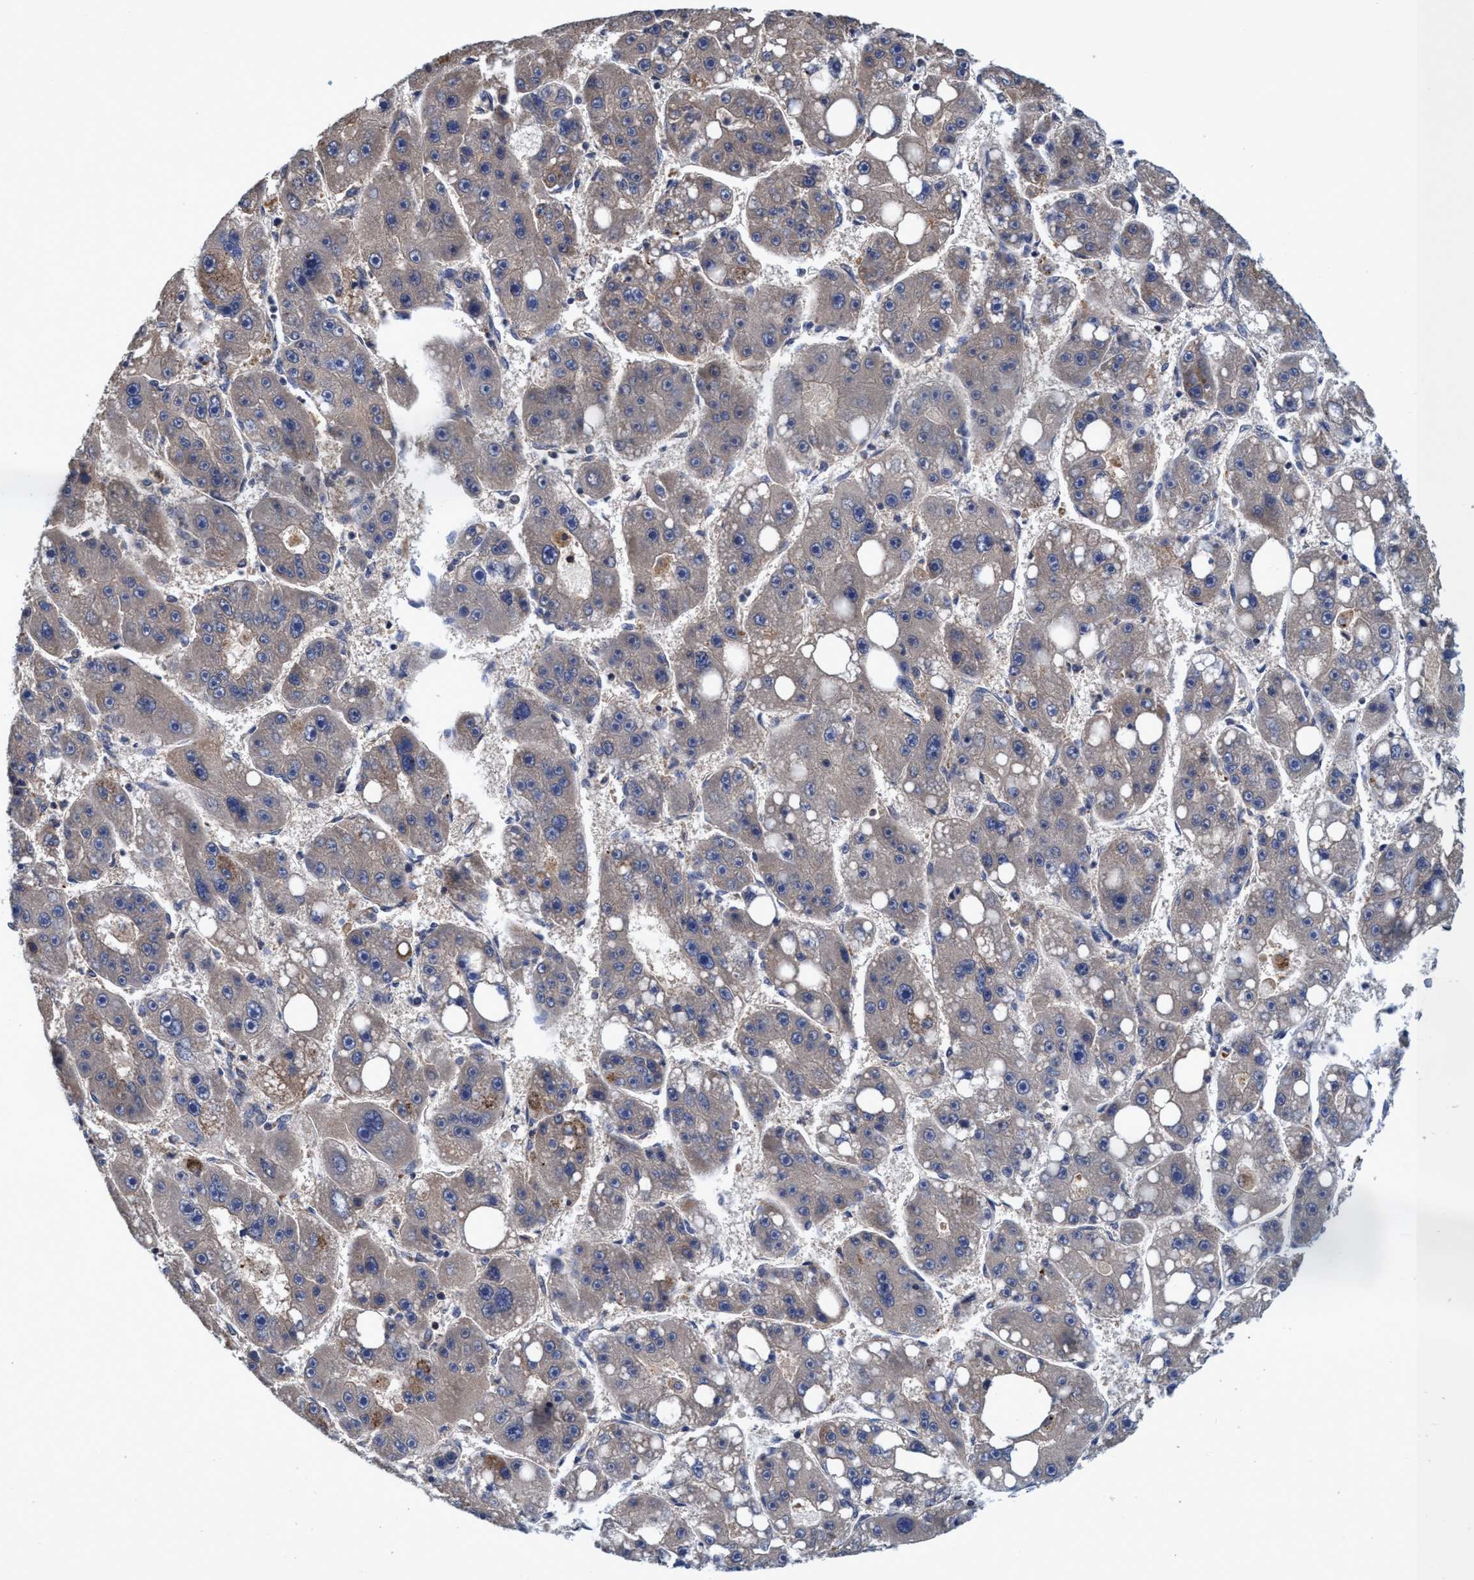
{"staining": {"intensity": "weak", "quantity": "<25%", "location": "cytoplasmic/membranous"}, "tissue": "liver cancer", "cell_type": "Tumor cells", "image_type": "cancer", "snomed": [{"axis": "morphology", "description": "Carcinoma, Hepatocellular, NOS"}, {"axis": "topography", "description": "Liver"}], "caption": "Protein analysis of hepatocellular carcinoma (liver) exhibits no significant positivity in tumor cells. (Brightfield microscopy of DAB immunohistochemistry (IHC) at high magnification).", "gene": "CALCOCO2", "patient": {"sex": "female", "age": 61}}